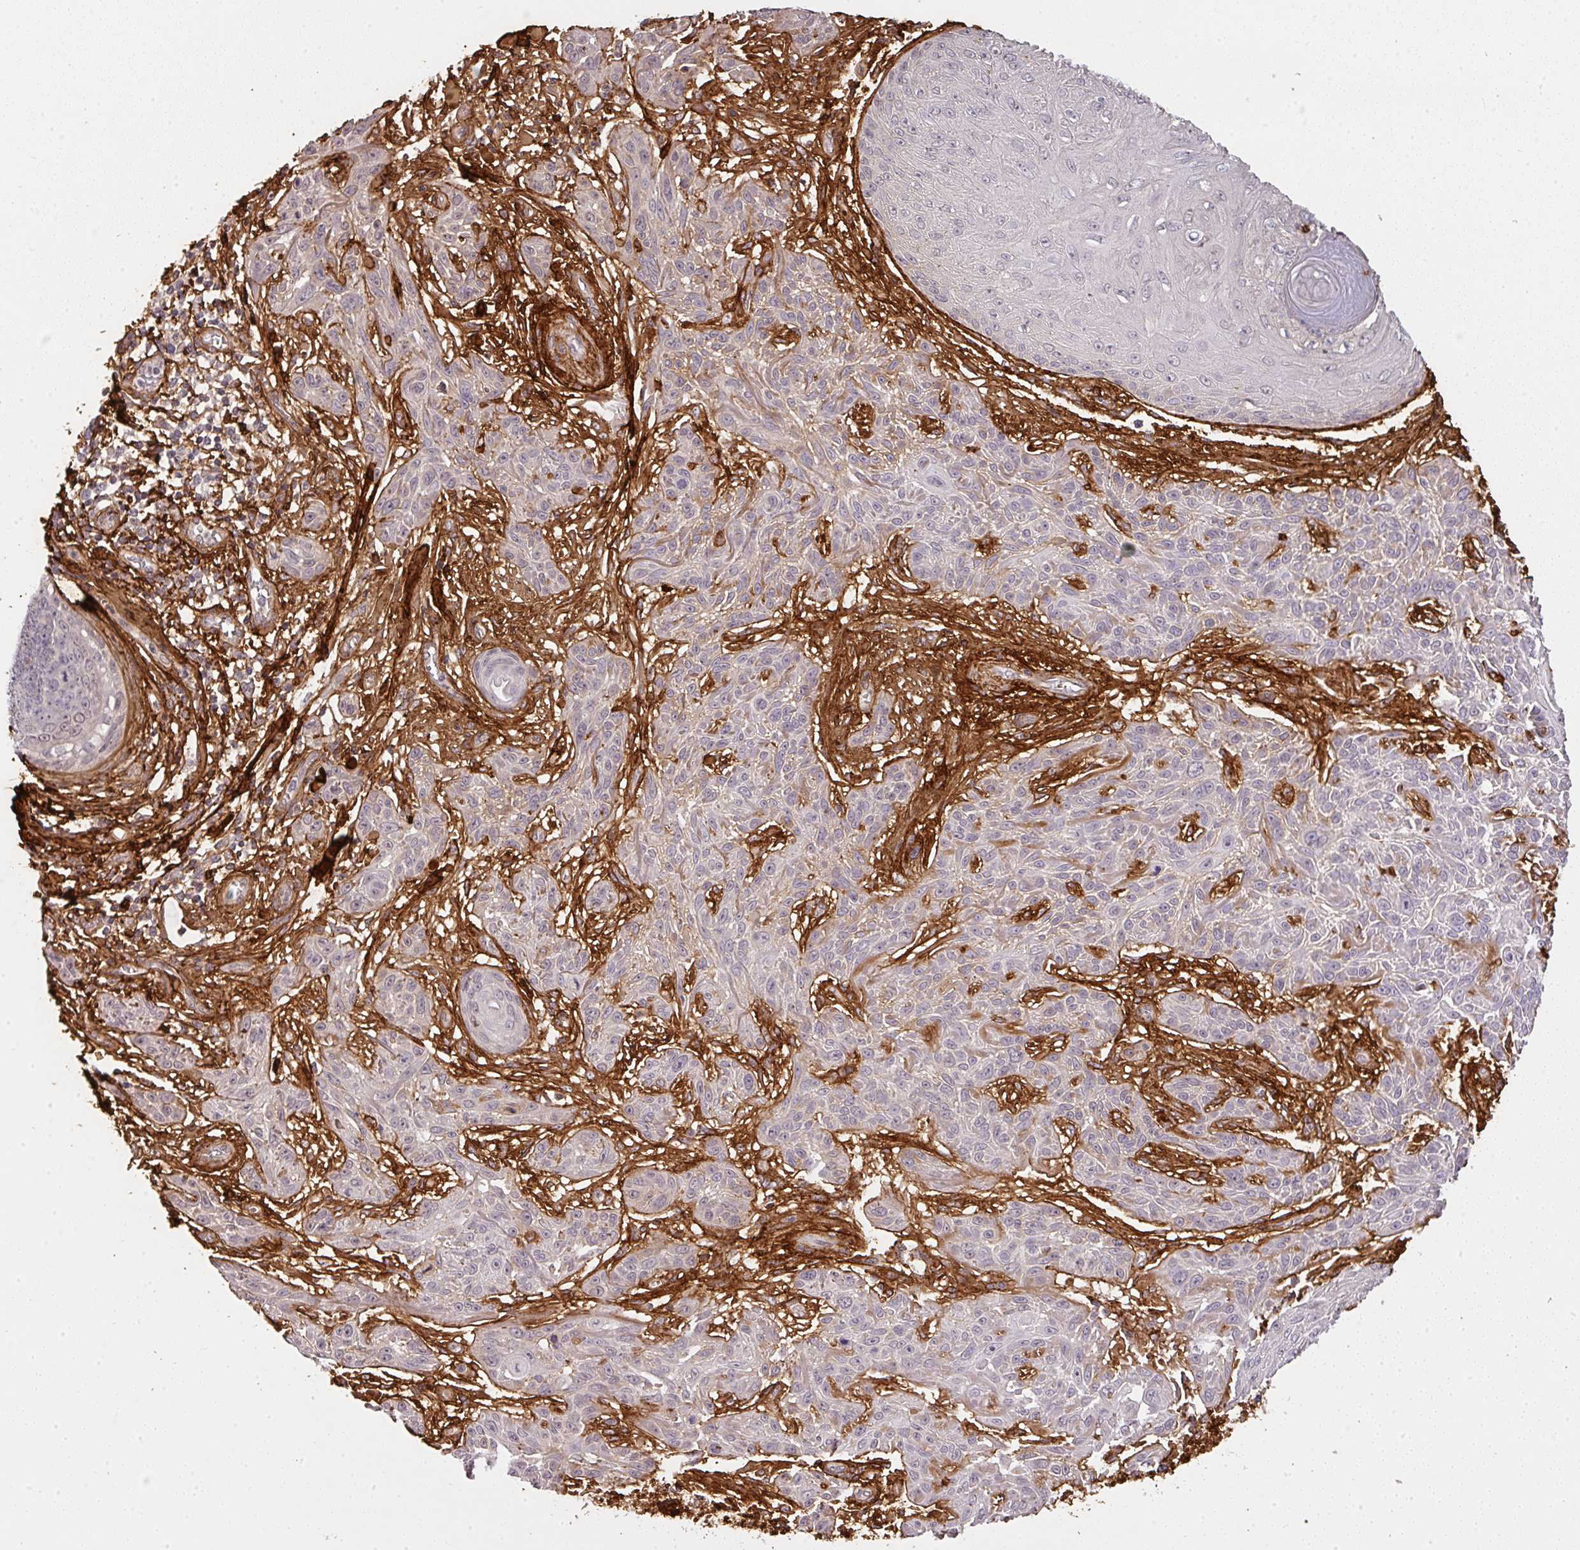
{"staining": {"intensity": "negative", "quantity": "none", "location": "none"}, "tissue": "skin cancer", "cell_type": "Tumor cells", "image_type": "cancer", "snomed": [{"axis": "morphology", "description": "Squamous cell carcinoma, NOS"}, {"axis": "topography", "description": "Skin"}], "caption": "Photomicrograph shows no protein staining in tumor cells of squamous cell carcinoma (skin) tissue. Brightfield microscopy of immunohistochemistry stained with DAB (brown) and hematoxylin (blue), captured at high magnification.", "gene": "COL3A1", "patient": {"sex": "male", "age": 86}}